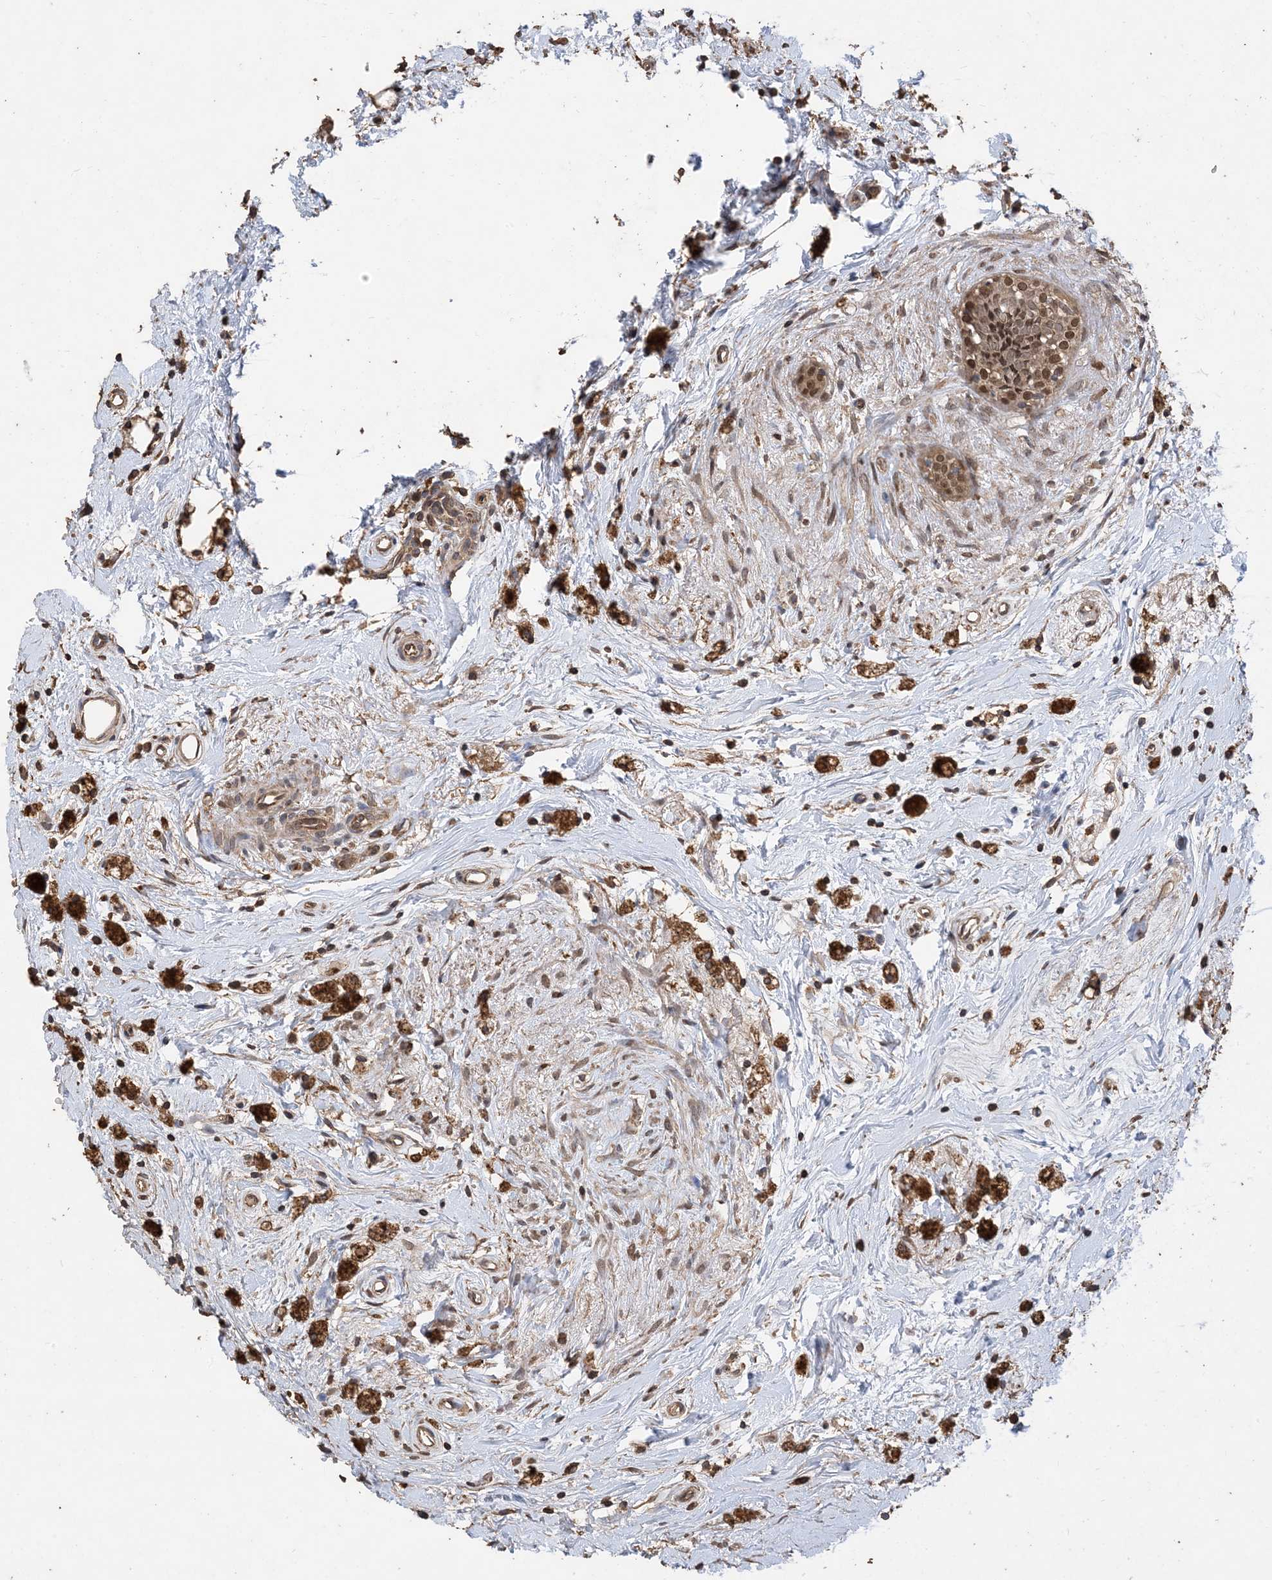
{"staining": {"intensity": "moderate", "quantity": ">75%", "location": "nuclear"}, "tissue": "epididymis", "cell_type": "Glandular cells", "image_type": "normal", "snomed": [{"axis": "morphology", "description": "Normal tissue, NOS"}, {"axis": "topography", "description": "Epididymis"}], "caption": "Immunohistochemistry (IHC) image of normal human epididymis stained for a protein (brown), which demonstrates medium levels of moderate nuclear expression in approximately >75% of glandular cells.", "gene": "ZKSCAN5", "patient": {"sex": "male", "age": 80}}